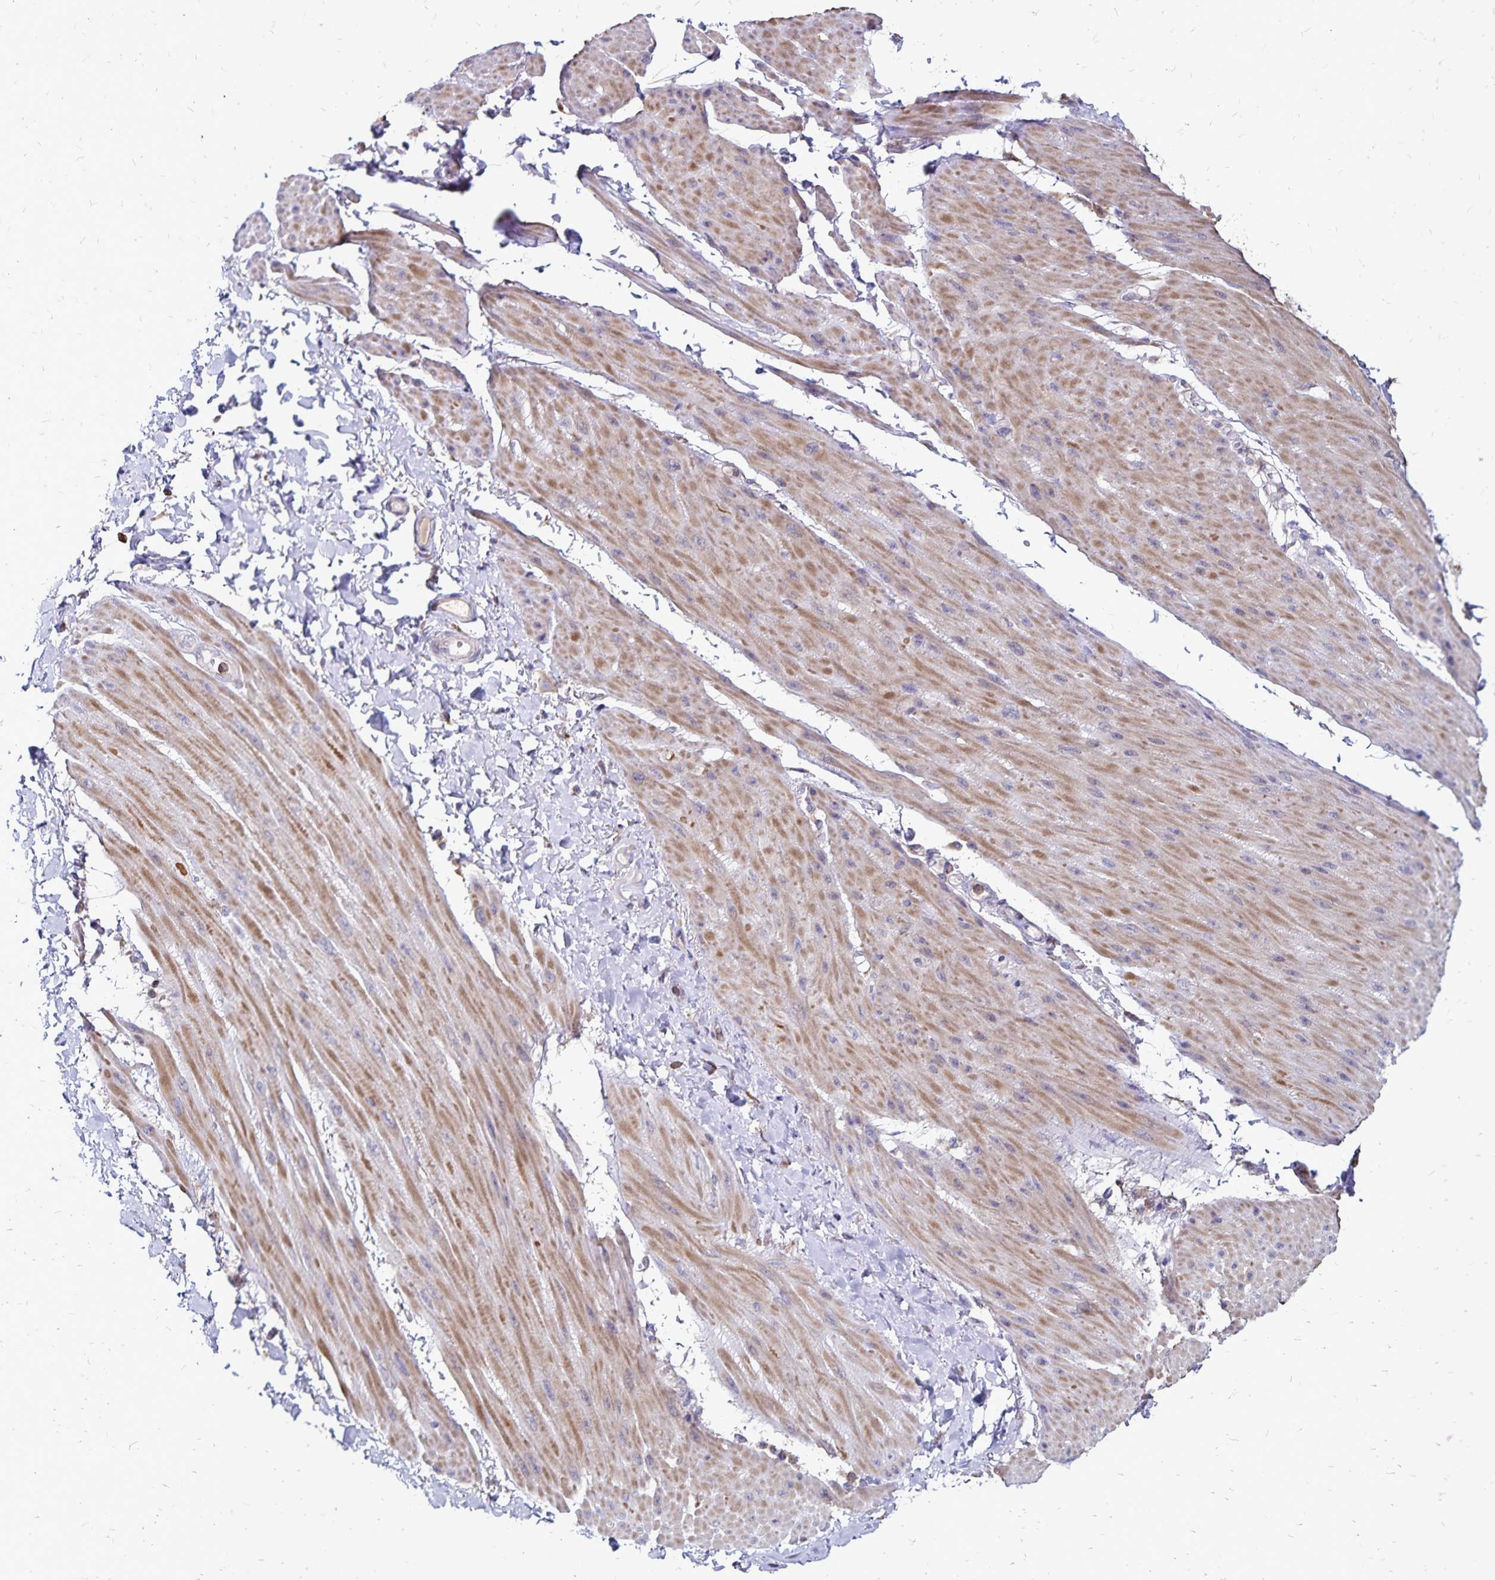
{"staining": {"intensity": "negative", "quantity": "none", "location": "none"}, "tissue": "adipose tissue", "cell_type": "Adipocytes", "image_type": "normal", "snomed": [{"axis": "morphology", "description": "Normal tissue, NOS"}, {"axis": "topography", "description": "Urinary bladder"}, {"axis": "topography", "description": "Peripheral nerve tissue"}], "caption": "Immunohistochemistry micrograph of benign adipose tissue stained for a protein (brown), which reveals no expression in adipocytes.", "gene": "NAGPA", "patient": {"sex": "female", "age": 60}}